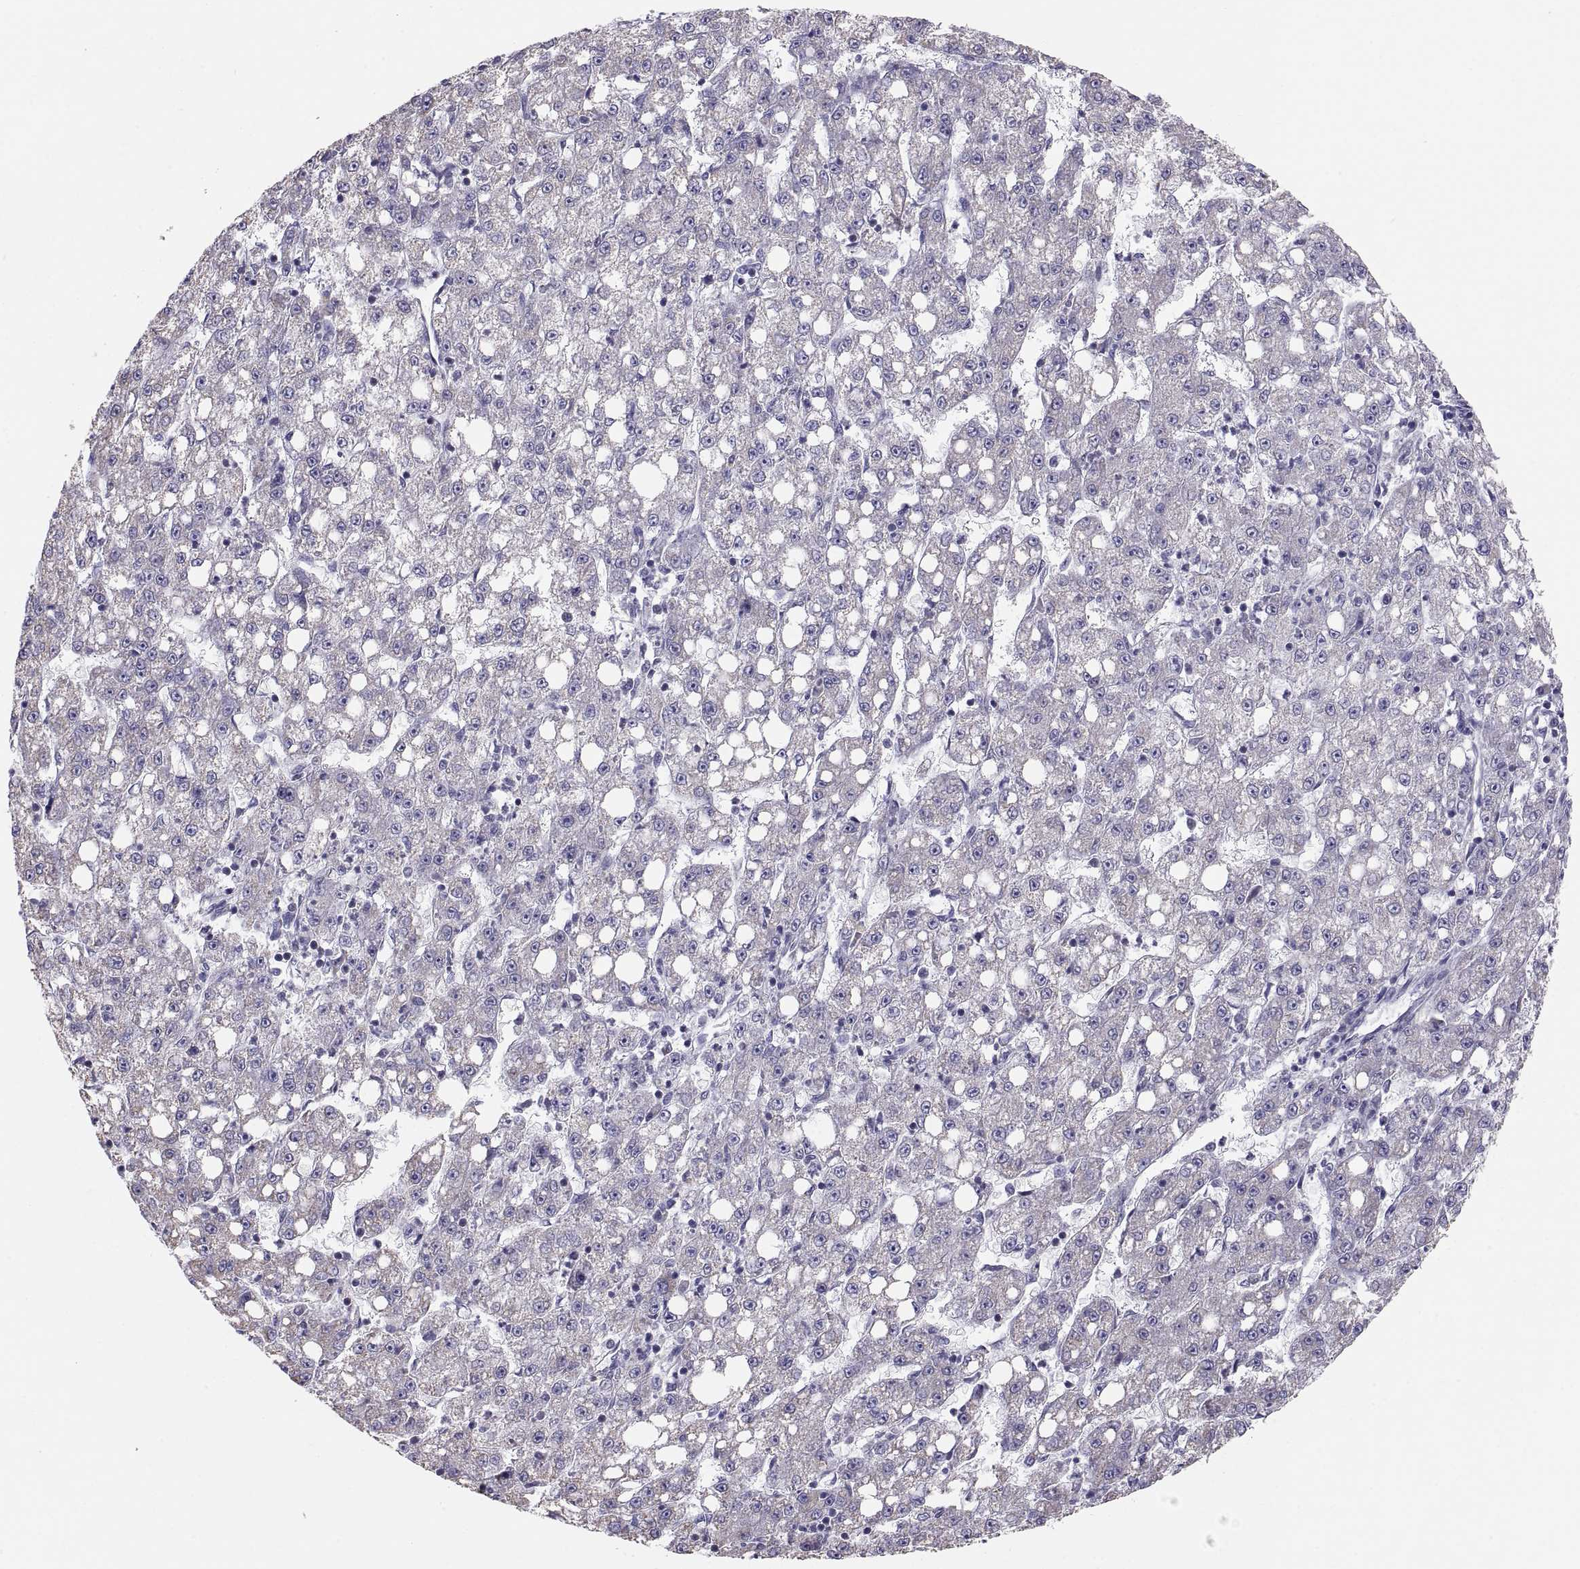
{"staining": {"intensity": "negative", "quantity": "none", "location": "none"}, "tissue": "liver cancer", "cell_type": "Tumor cells", "image_type": "cancer", "snomed": [{"axis": "morphology", "description": "Carcinoma, Hepatocellular, NOS"}, {"axis": "topography", "description": "Liver"}], "caption": "Immunohistochemistry (IHC) of human hepatocellular carcinoma (liver) exhibits no staining in tumor cells.", "gene": "TNNC1", "patient": {"sex": "female", "age": 65}}